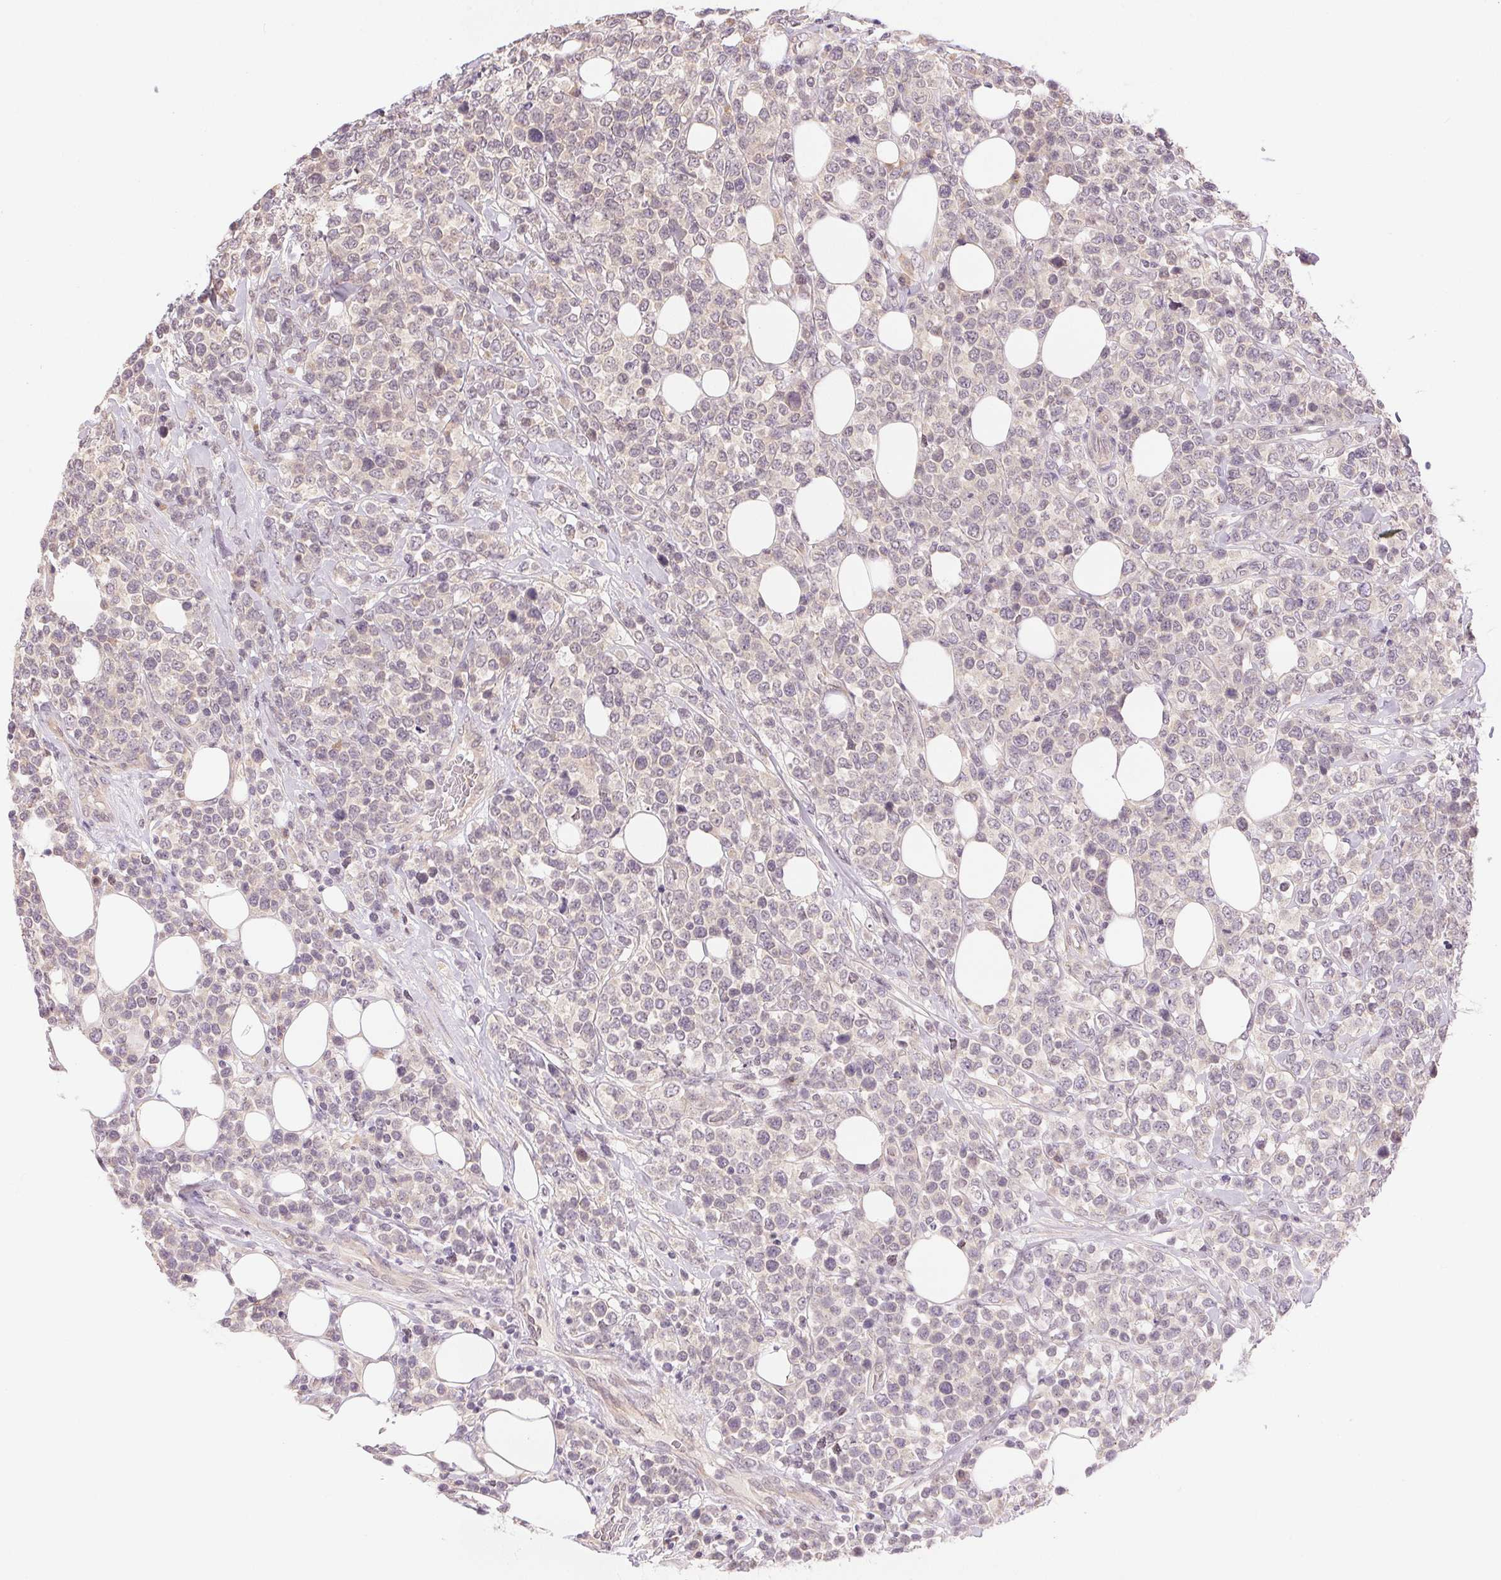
{"staining": {"intensity": "negative", "quantity": "none", "location": "none"}, "tissue": "lymphoma", "cell_type": "Tumor cells", "image_type": "cancer", "snomed": [{"axis": "morphology", "description": "Malignant lymphoma, non-Hodgkin's type, High grade"}, {"axis": "topography", "description": "Soft tissue"}], "caption": "Human lymphoma stained for a protein using immunohistochemistry (IHC) reveals no positivity in tumor cells.", "gene": "TTC23L", "patient": {"sex": "female", "age": 56}}